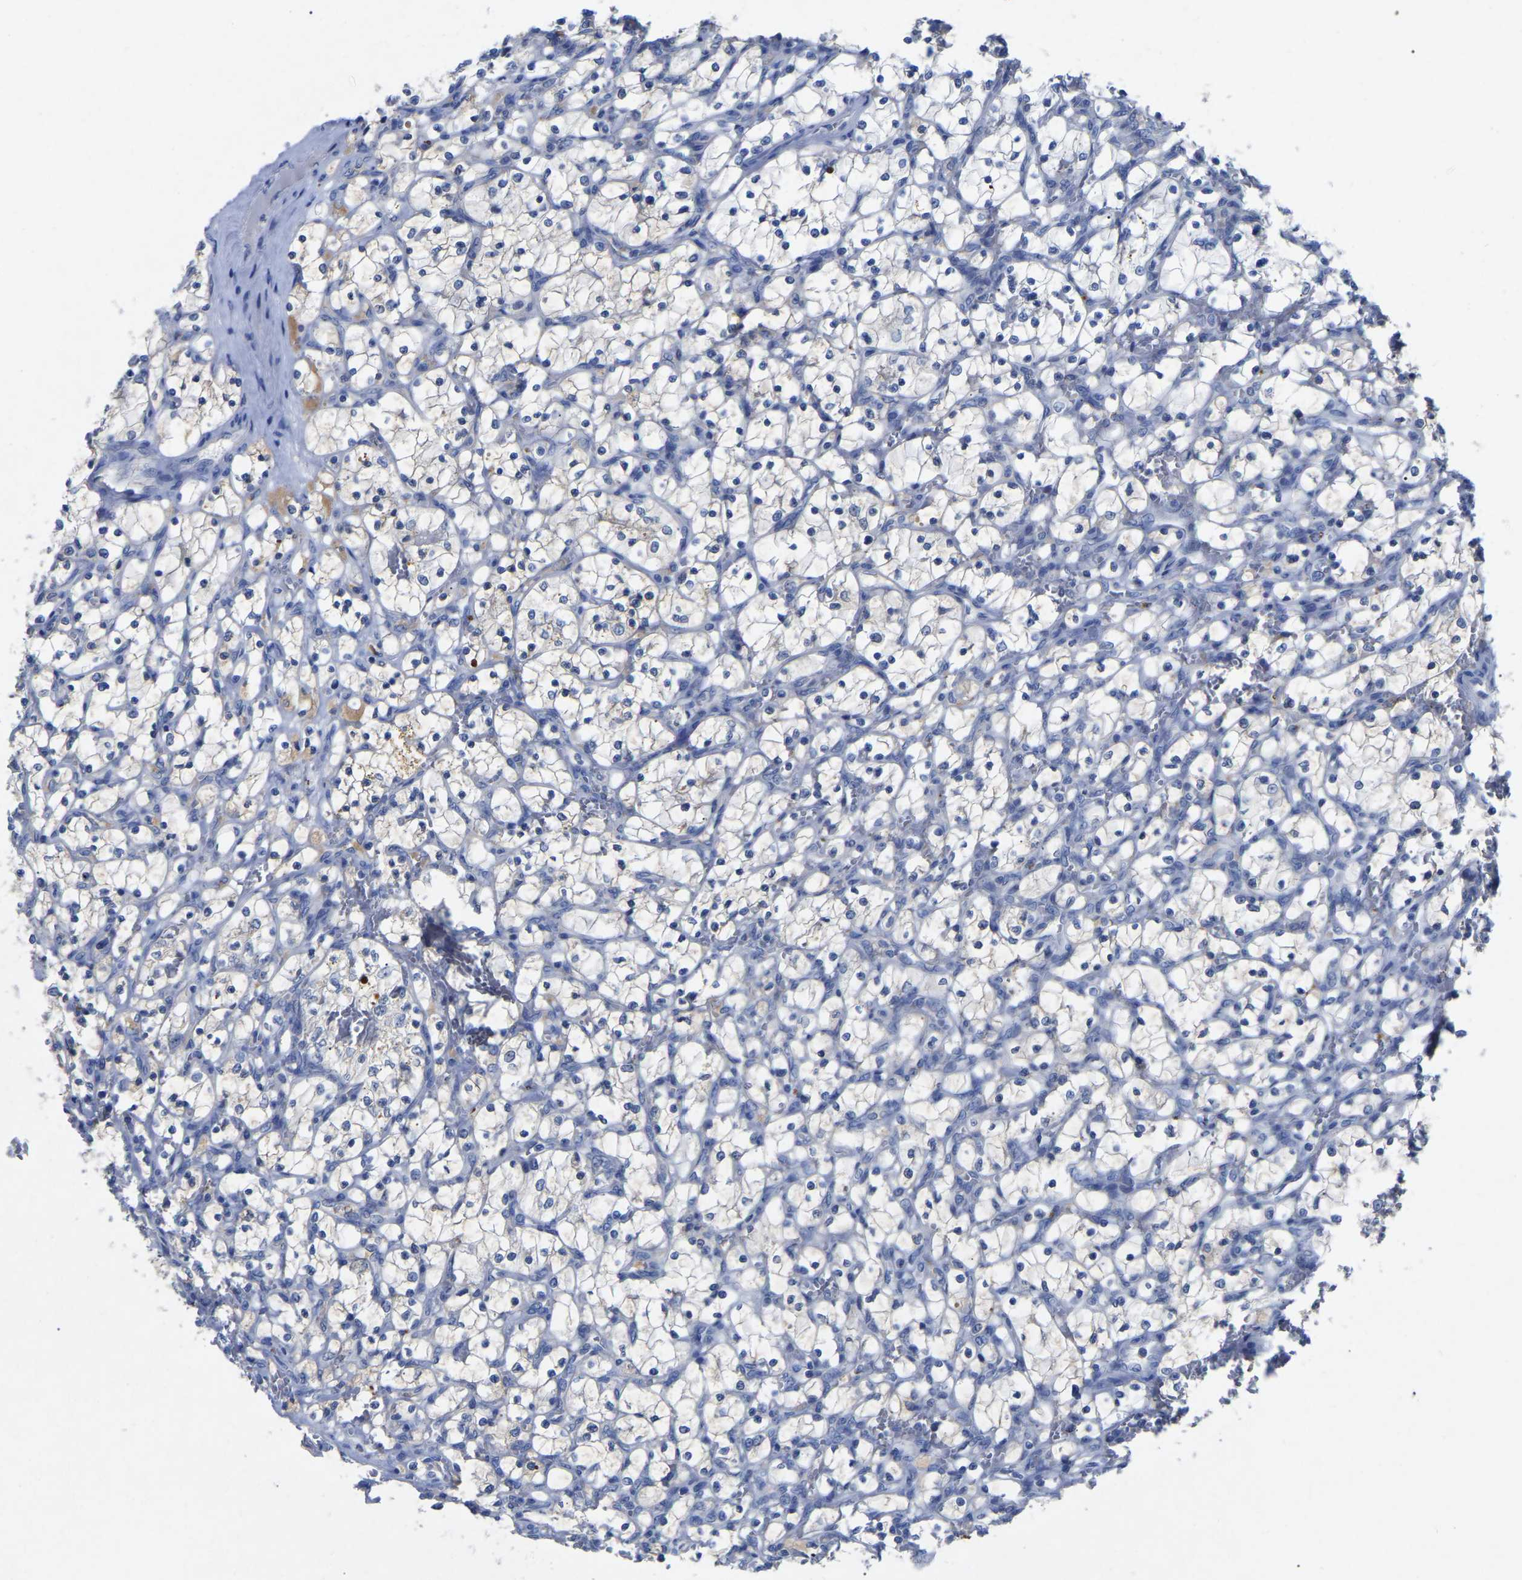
{"staining": {"intensity": "negative", "quantity": "none", "location": "none"}, "tissue": "renal cancer", "cell_type": "Tumor cells", "image_type": "cancer", "snomed": [{"axis": "morphology", "description": "Adenocarcinoma, NOS"}, {"axis": "topography", "description": "Kidney"}], "caption": "Image shows no significant protein expression in tumor cells of renal cancer (adenocarcinoma).", "gene": "SMPD2", "patient": {"sex": "female", "age": 69}}